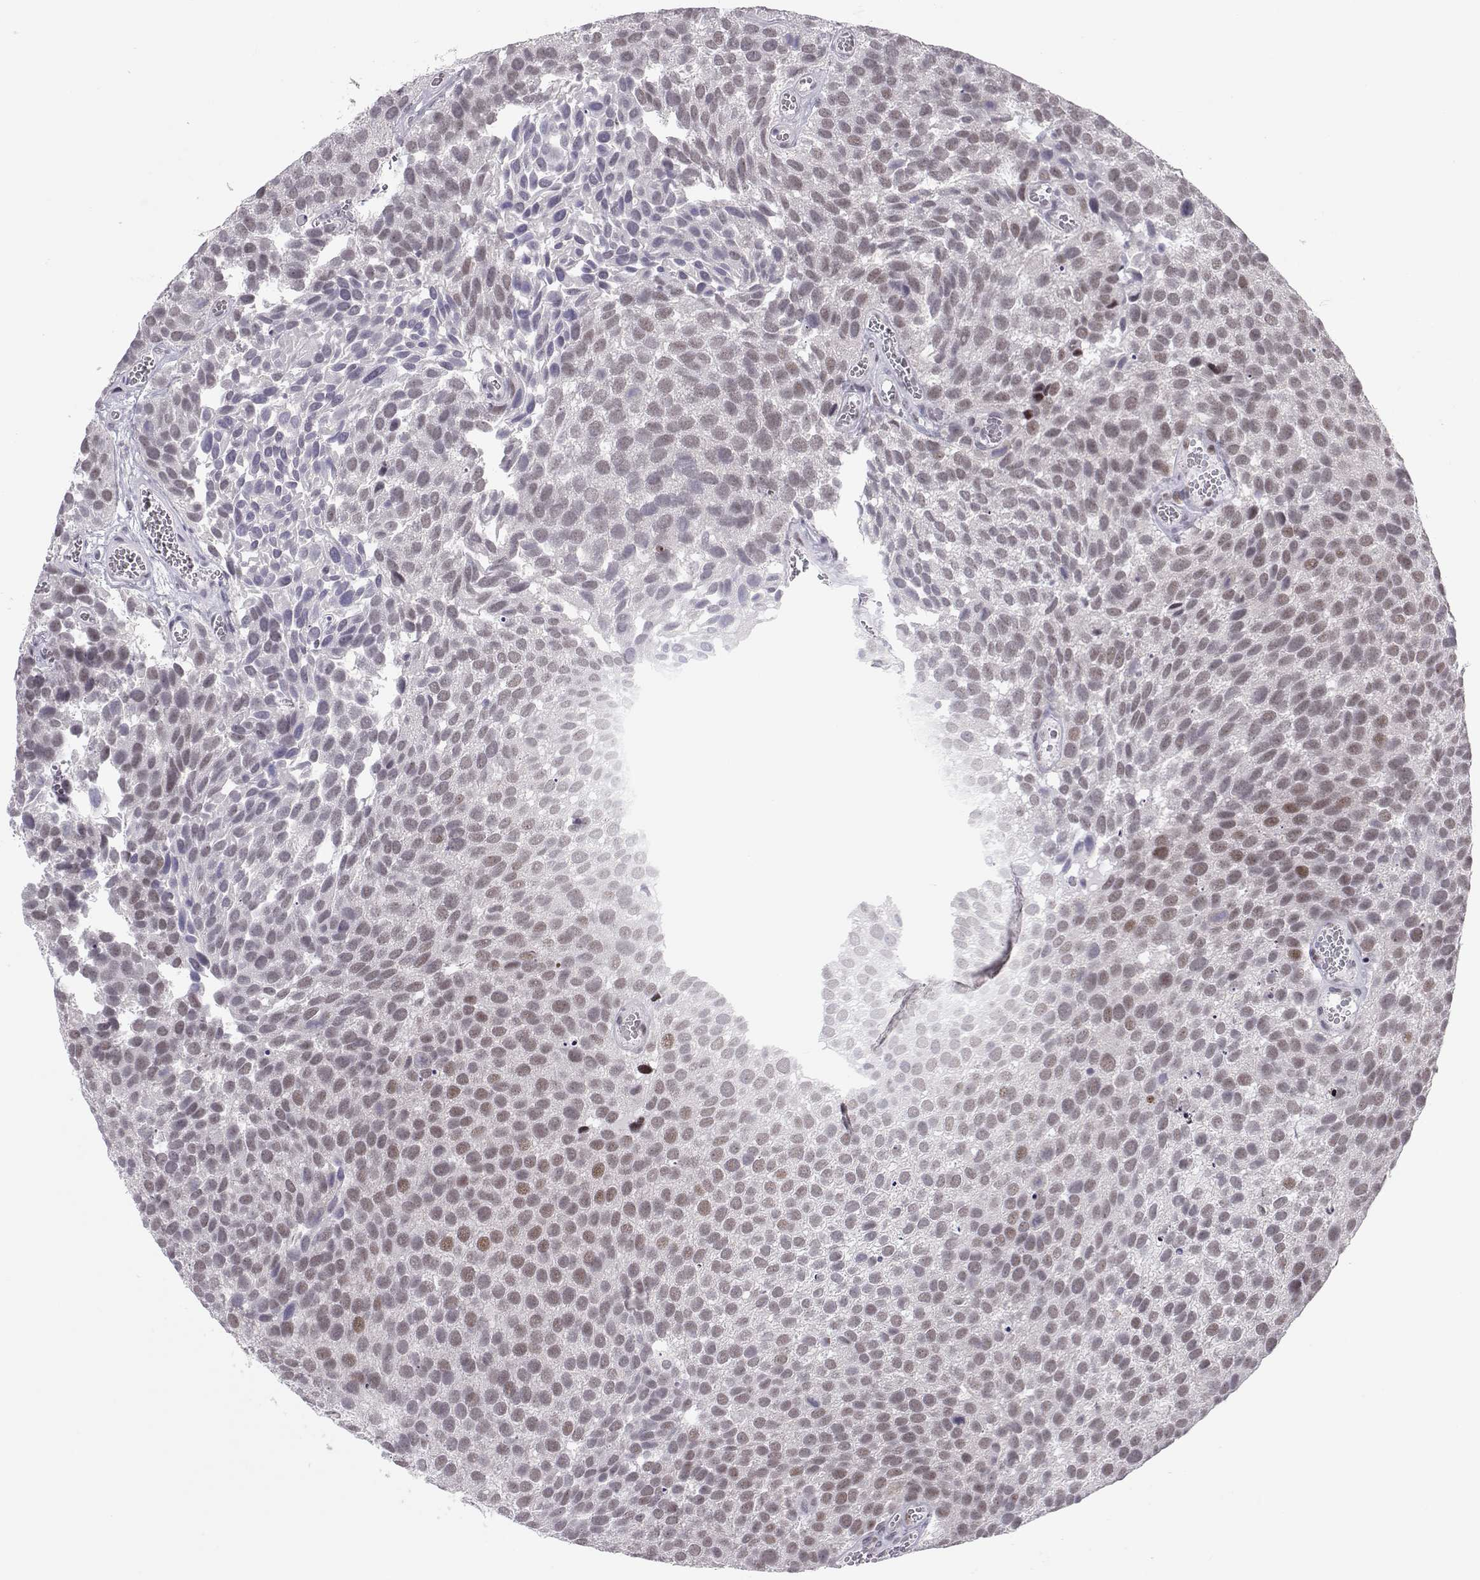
{"staining": {"intensity": "weak", "quantity": "<25%", "location": "nuclear"}, "tissue": "urothelial cancer", "cell_type": "Tumor cells", "image_type": "cancer", "snomed": [{"axis": "morphology", "description": "Urothelial carcinoma, Low grade"}, {"axis": "topography", "description": "Urinary bladder"}], "caption": "Immunohistochemical staining of low-grade urothelial carcinoma reveals no significant staining in tumor cells. Brightfield microscopy of immunohistochemistry stained with DAB (3,3'-diaminobenzidine) (brown) and hematoxylin (blue), captured at high magnification.", "gene": "SIX6", "patient": {"sex": "female", "age": 69}}